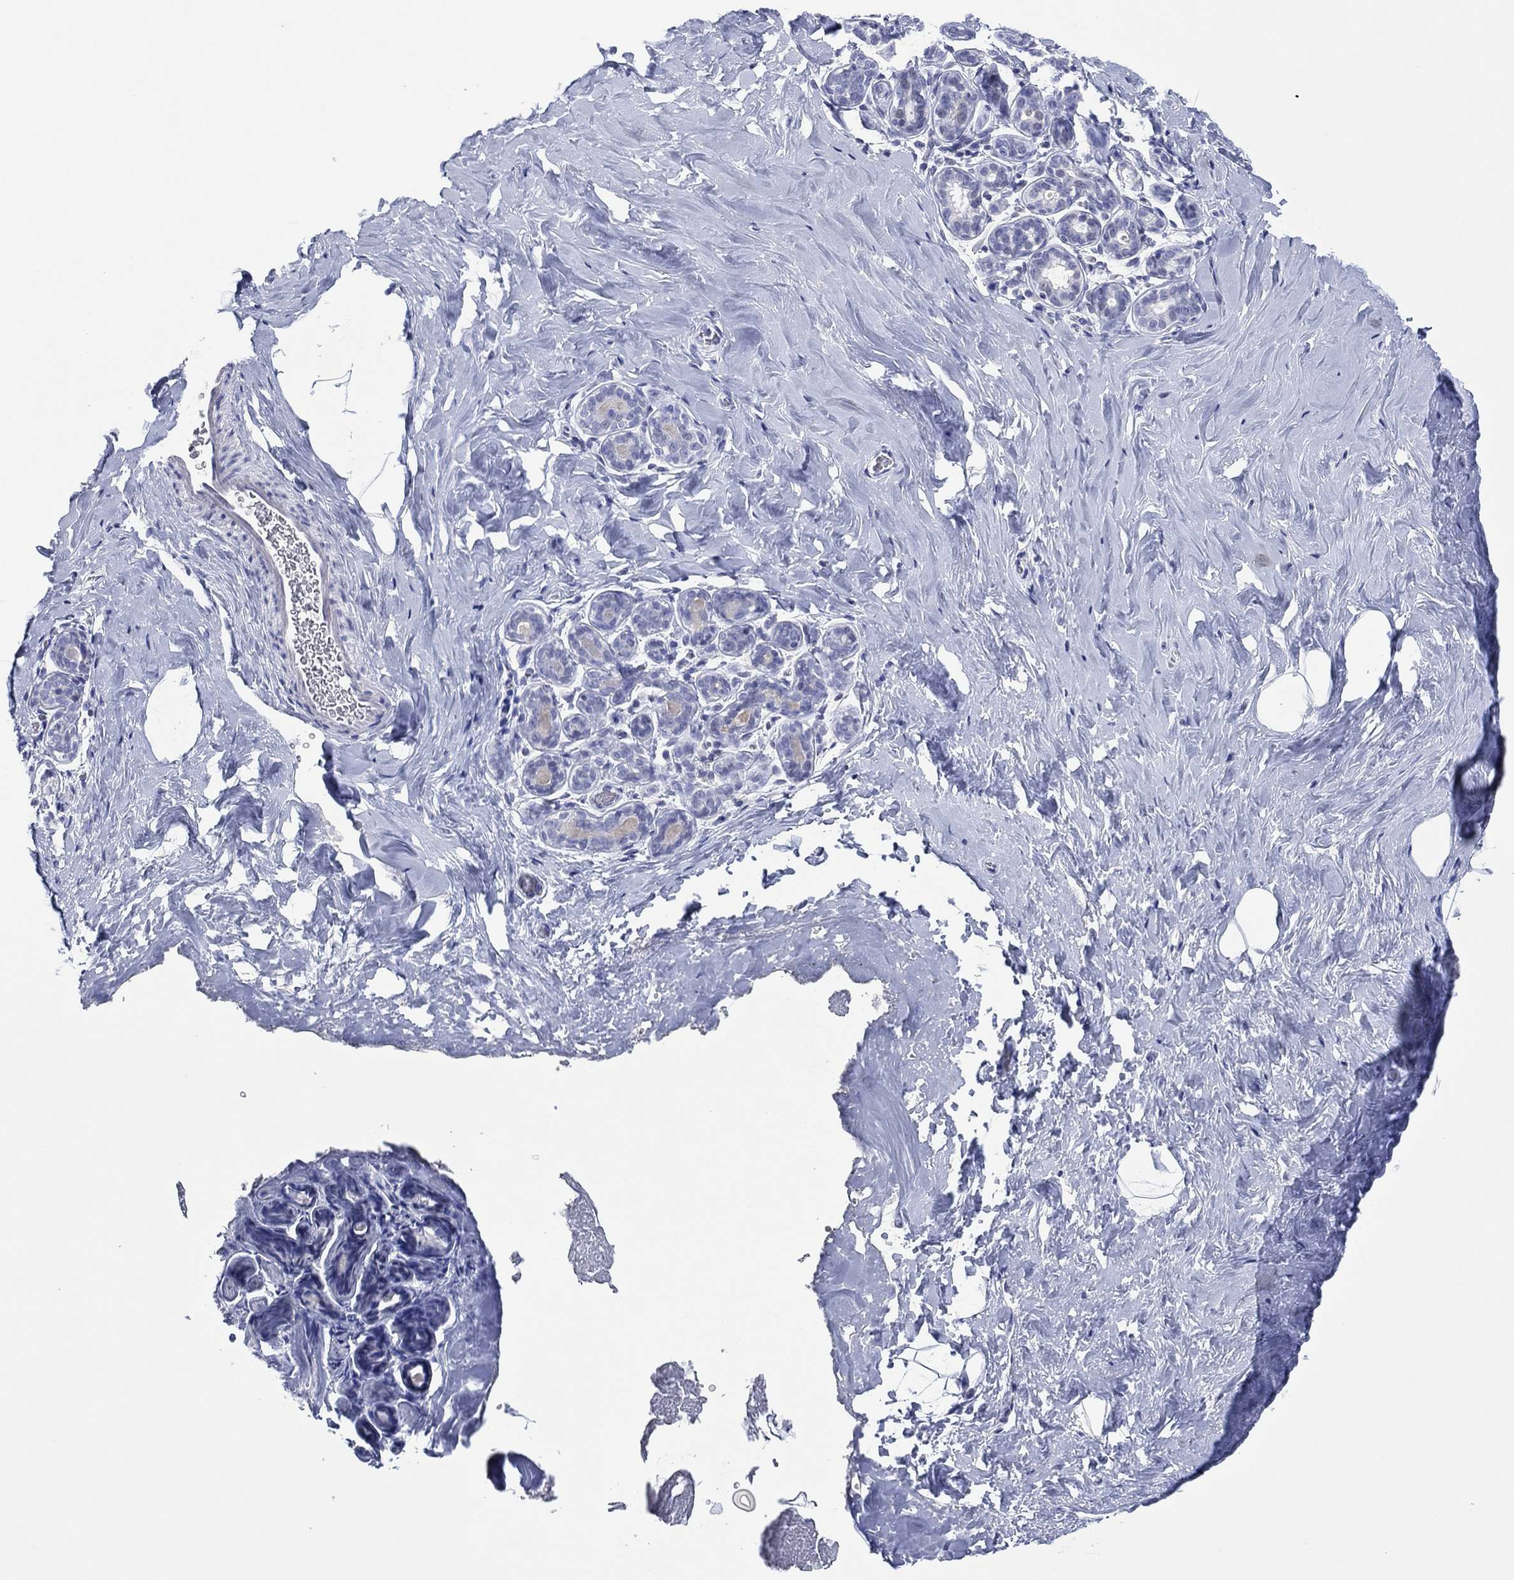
{"staining": {"intensity": "negative", "quantity": "none", "location": "none"}, "tissue": "breast", "cell_type": "Adipocytes", "image_type": "normal", "snomed": [{"axis": "morphology", "description": "Normal tissue, NOS"}, {"axis": "topography", "description": "Skin"}, {"axis": "topography", "description": "Breast"}], "caption": "A histopathology image of breast stained for a protein exhibits no brown staining in adipocytes. (DAB immunohistochemistry visualized using brightfield microscopy, high magnification).", "gene": "UTF1", "patient": {"sex": "female", "age": 43}}